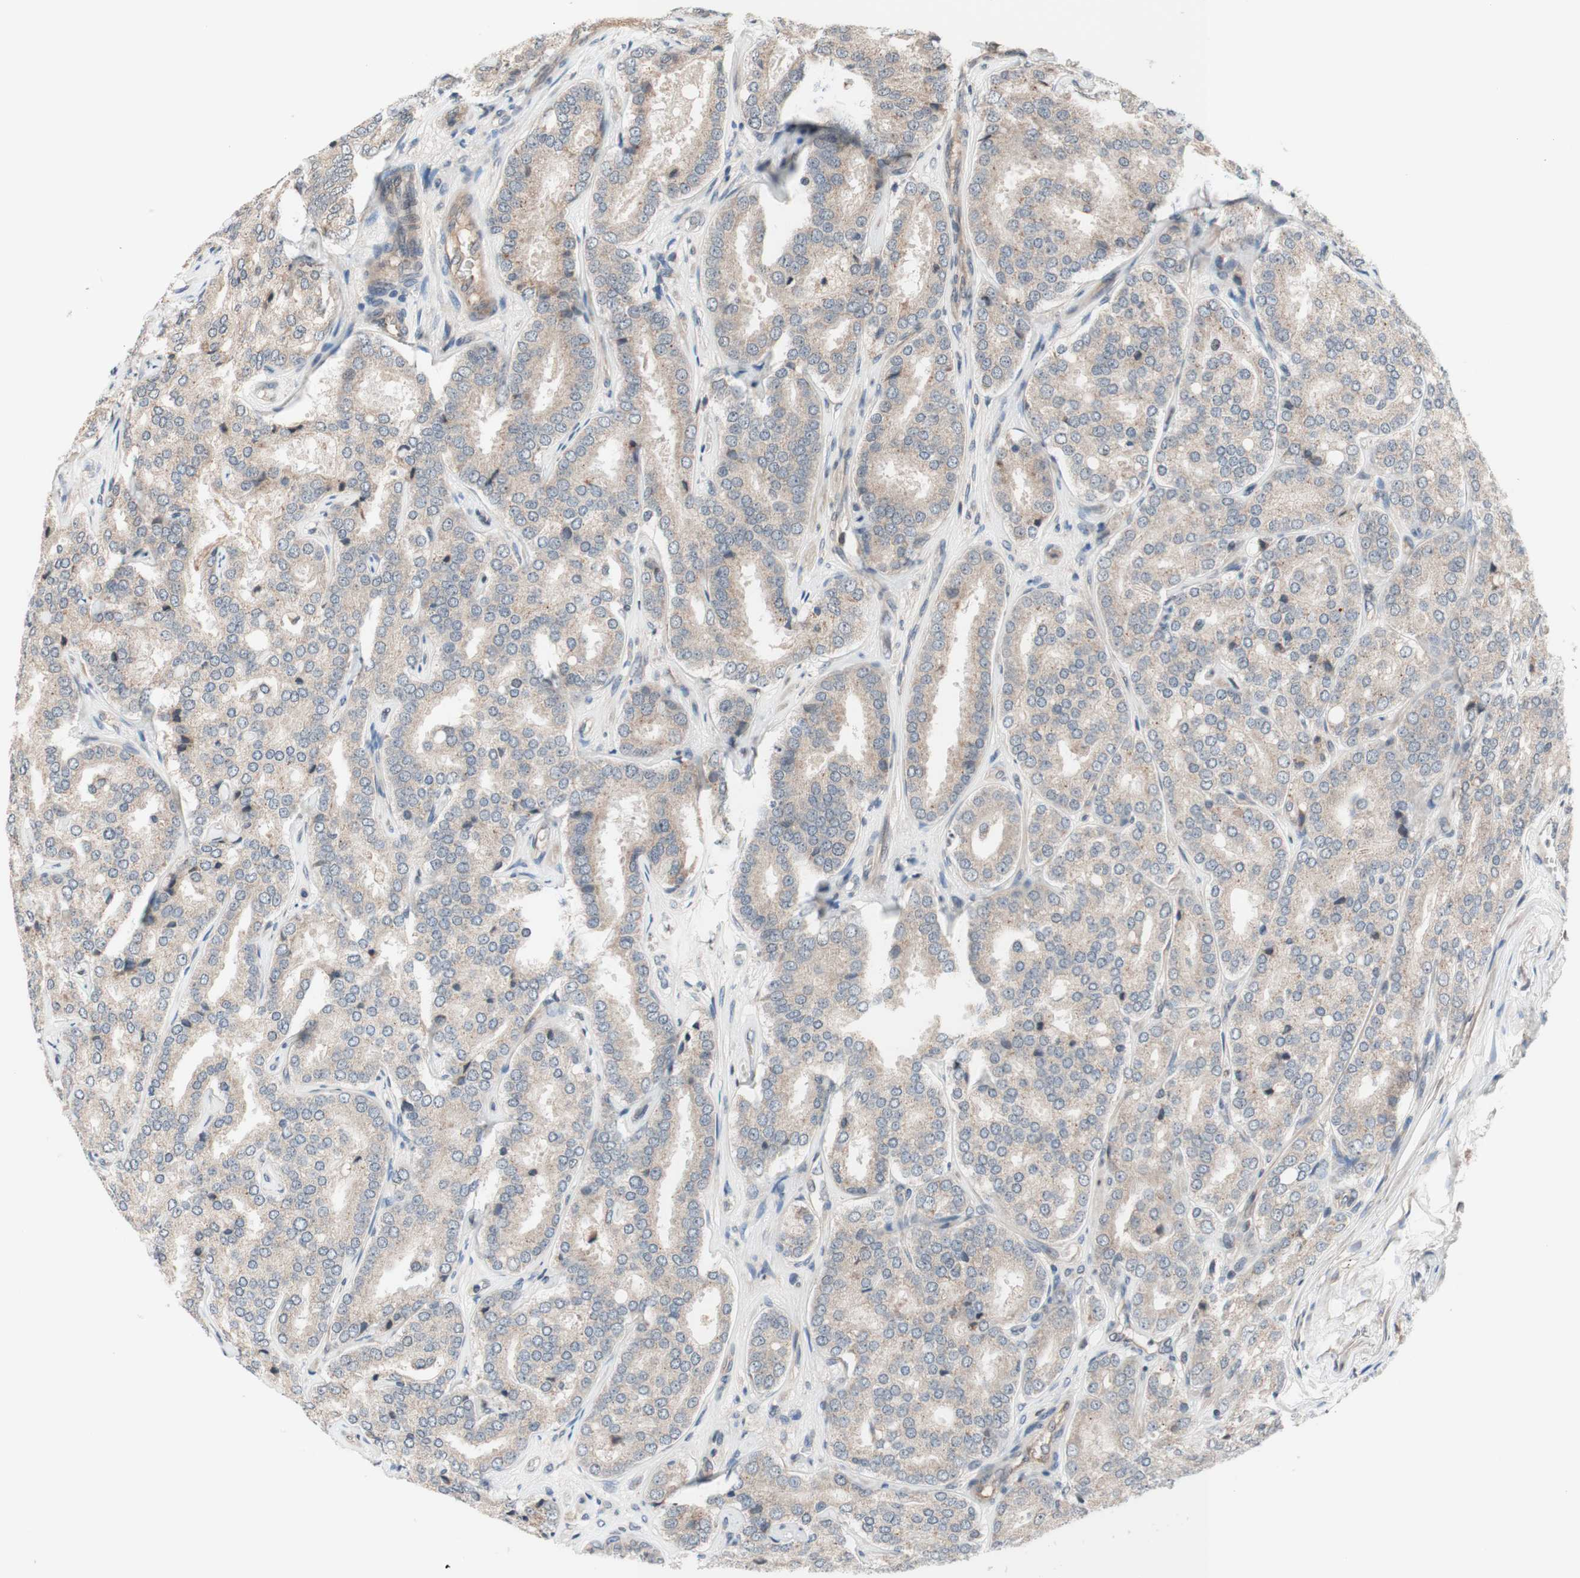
{"staining": {"intensity": "weak", "quantity": ">75%", "location": "cytoplasmic/membranous"}, "tissue": "prostate cancer", "cell_type": "Tumor cells", "image_type": "cancer", "snomed": [{"axis": "morphology", "description": "Adenocarcinoma, High grade"}, {"axis": "topography", "description": "Prostate"}], "caption": "Prostate adenocarcinoma (high-grade) stained with a protein marker exhibits weak staining in tumor cells.", "gene": "CD55", "patient": {"sex": "male", "age": 65}}